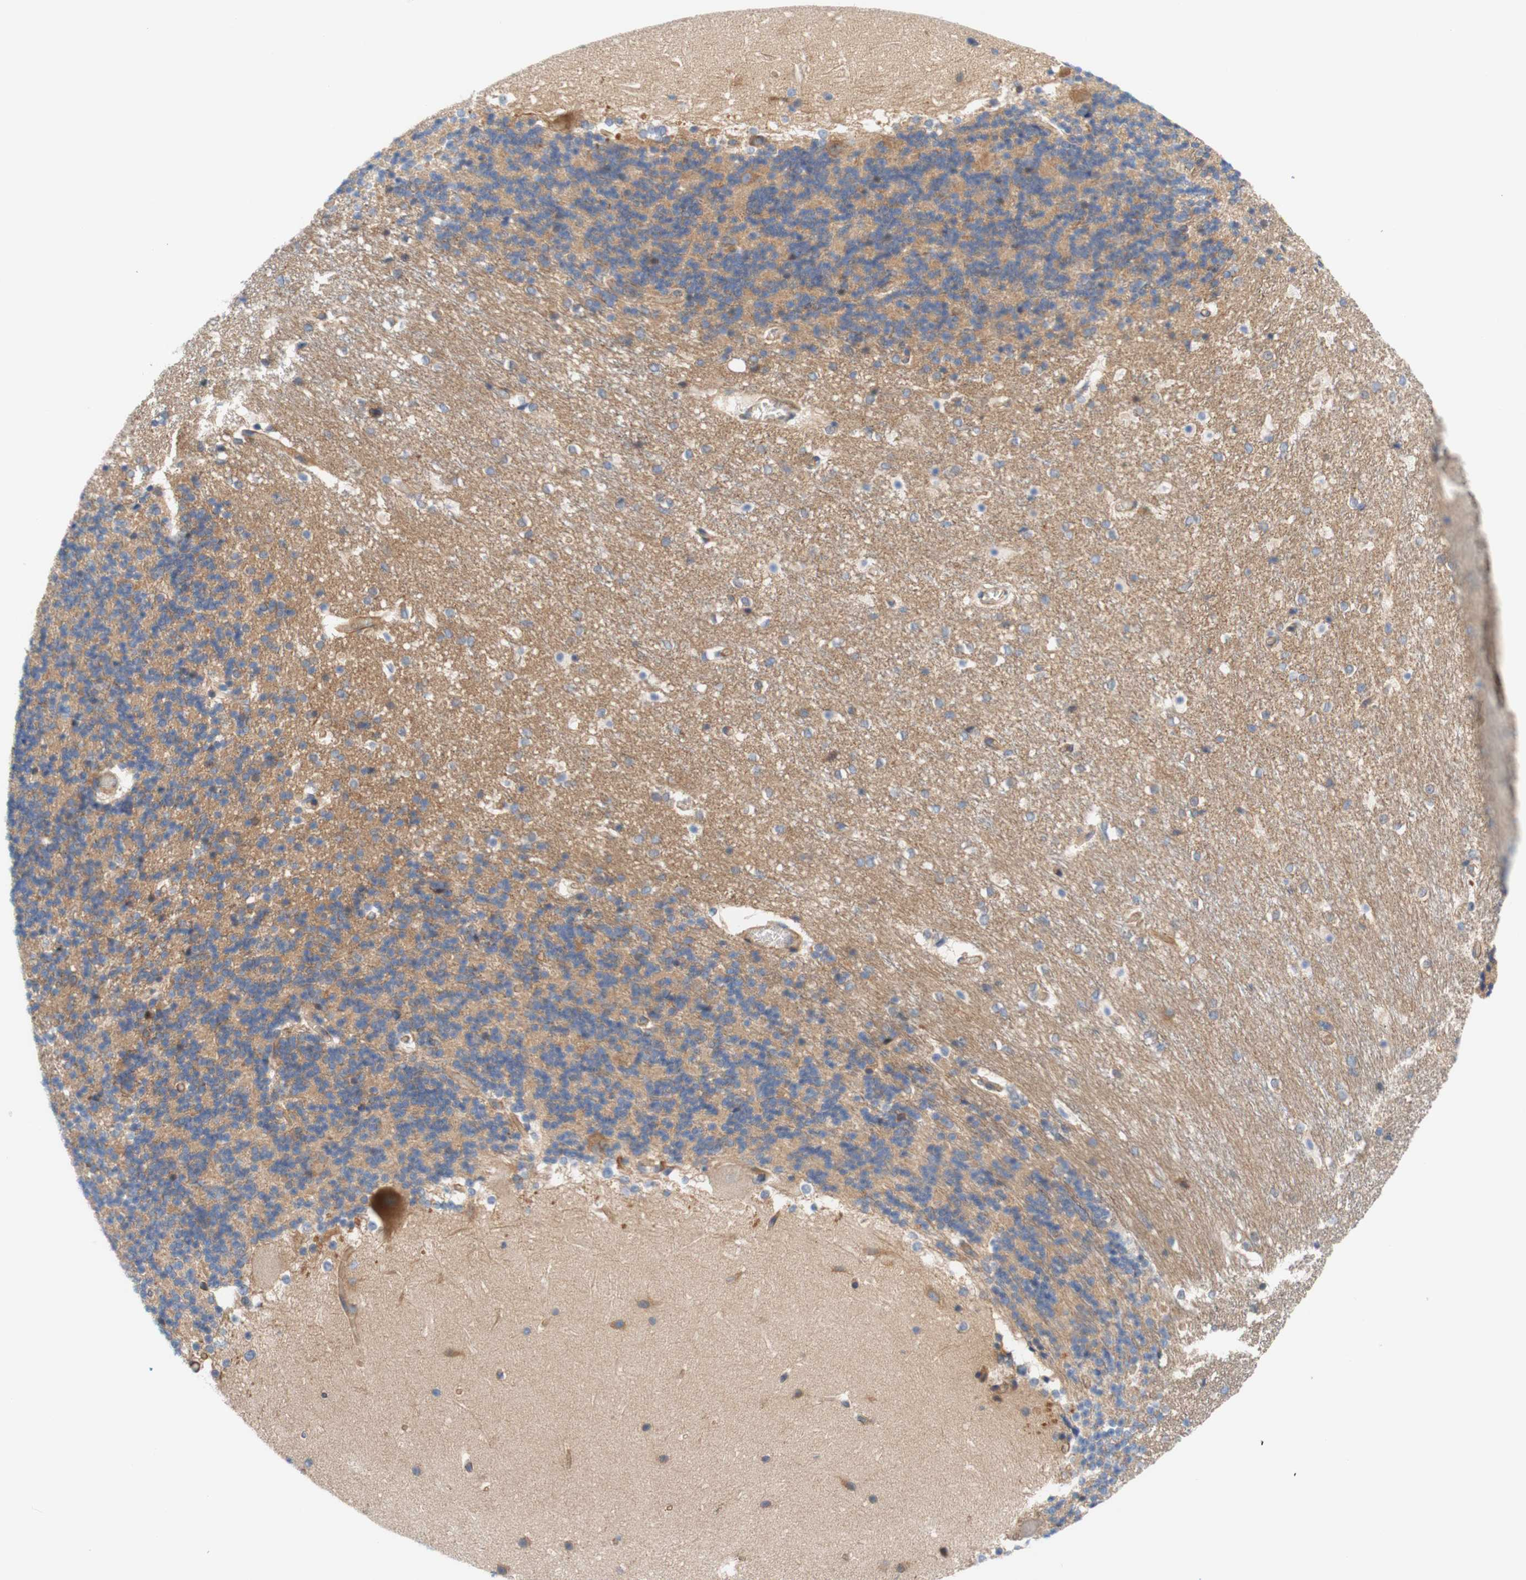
{"staining": {"intensity": "weak", "quantity": ">75%", "location": "cytoplasmic/membranous"}, "tissue": "cerebellum", "cell_type": "Cells in granular layer", "image_type": "normal", "snomed": [{"axis": "morphology", "description": "Normal tissue, NOS"}, {"axis": "topography", "description": "Cerebellum"}], "caption": "Protein staining by immunohistochemistry (IHC) exhibits weak cytoplasmic/membranous staining in about >75% of cells in granular layer in benign cerebellum.", "gene": "STOM", "patient": {"sex": "female", "age": 19}}